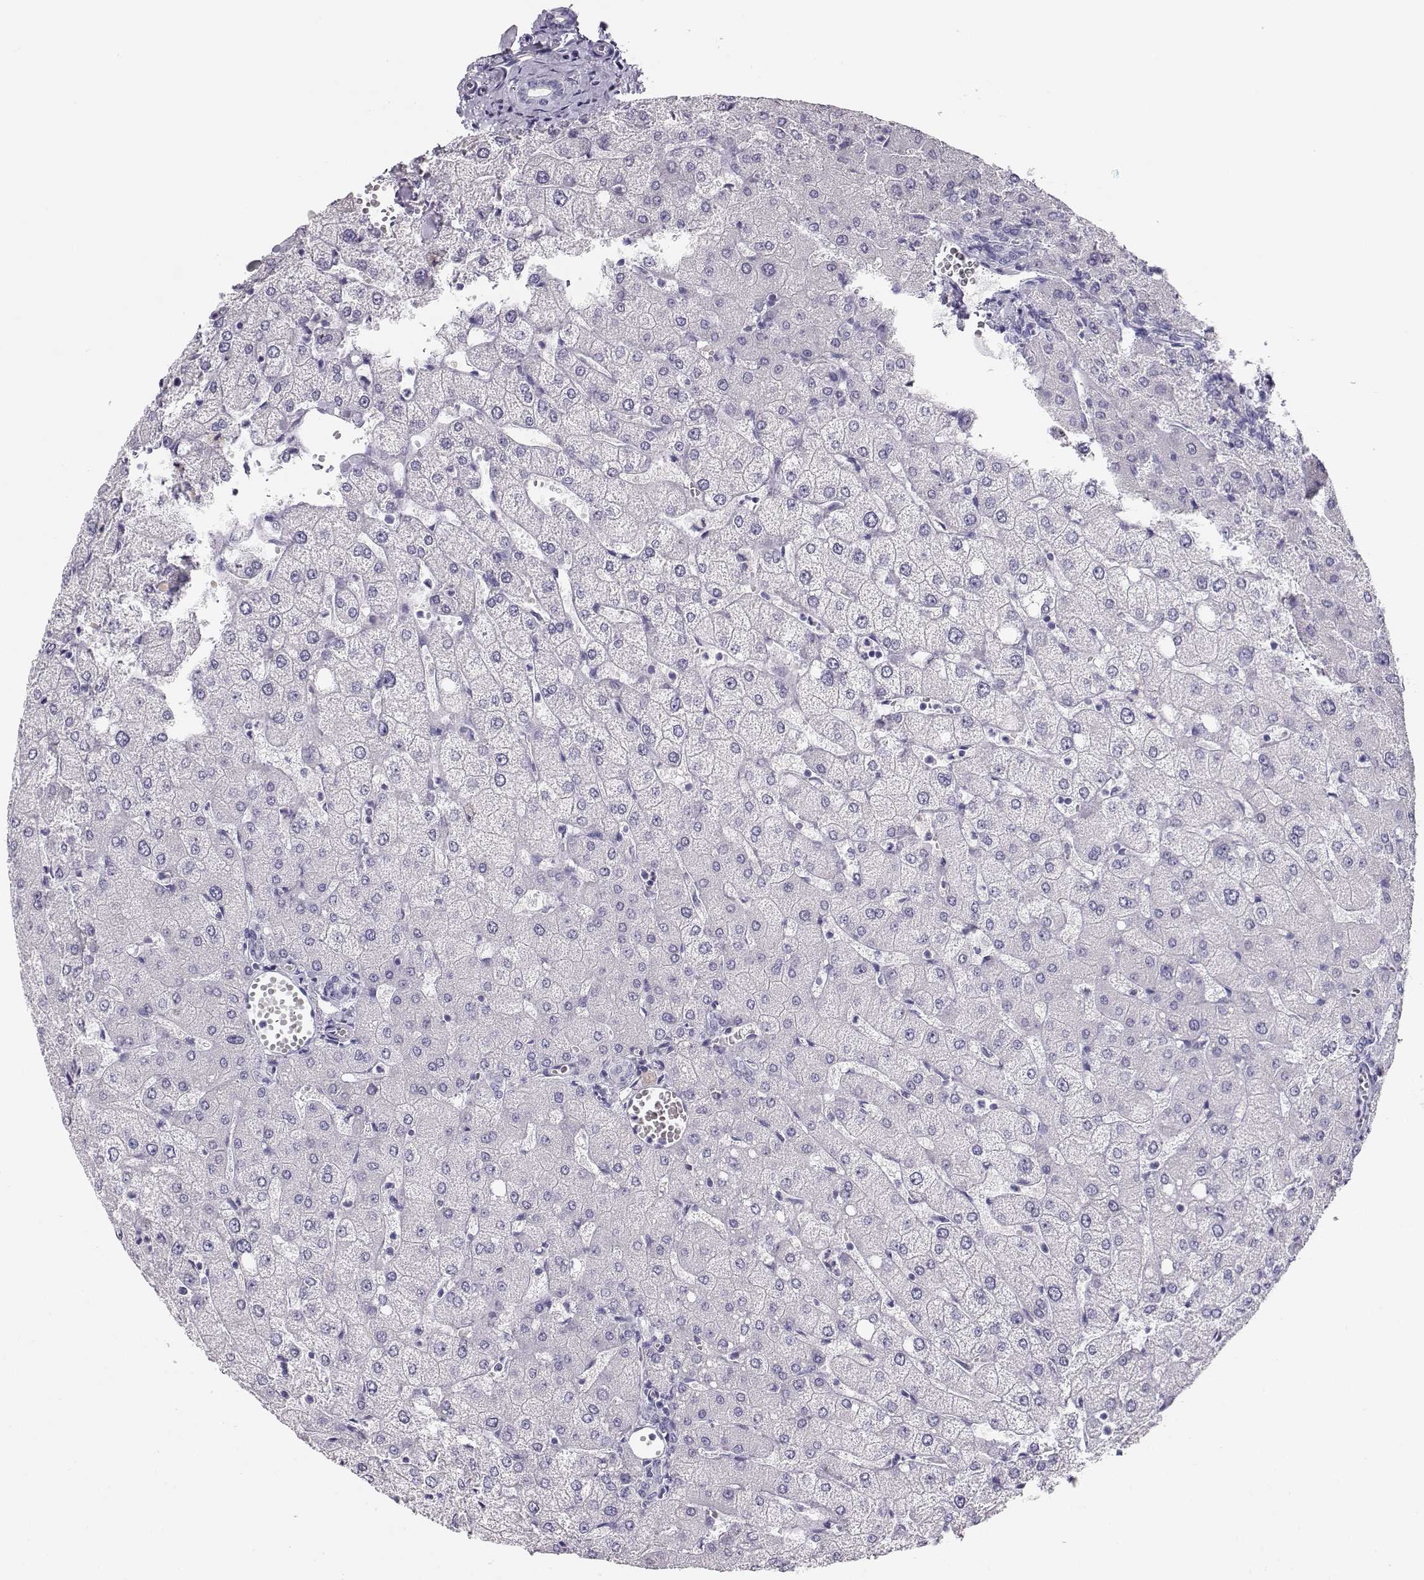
{"staining": {"intensity": "negative", "quantity": "none", "location": "none"}, "tissue": "liver", "cell_type": "Cholangiocytes", "image_type": "normal", "snomed": [{"axis": "morphology", "description": "Normal tissue, NOS"}, {"axis": "topography", "description": "Liver"}], "caption": "This is an immunohistochemistry (IHC) micrograph of benign human liver. There is no positivity in cholangiocytes.", "gene": "MAGEC1", "patient": {"sex": "female", "age": 54}}